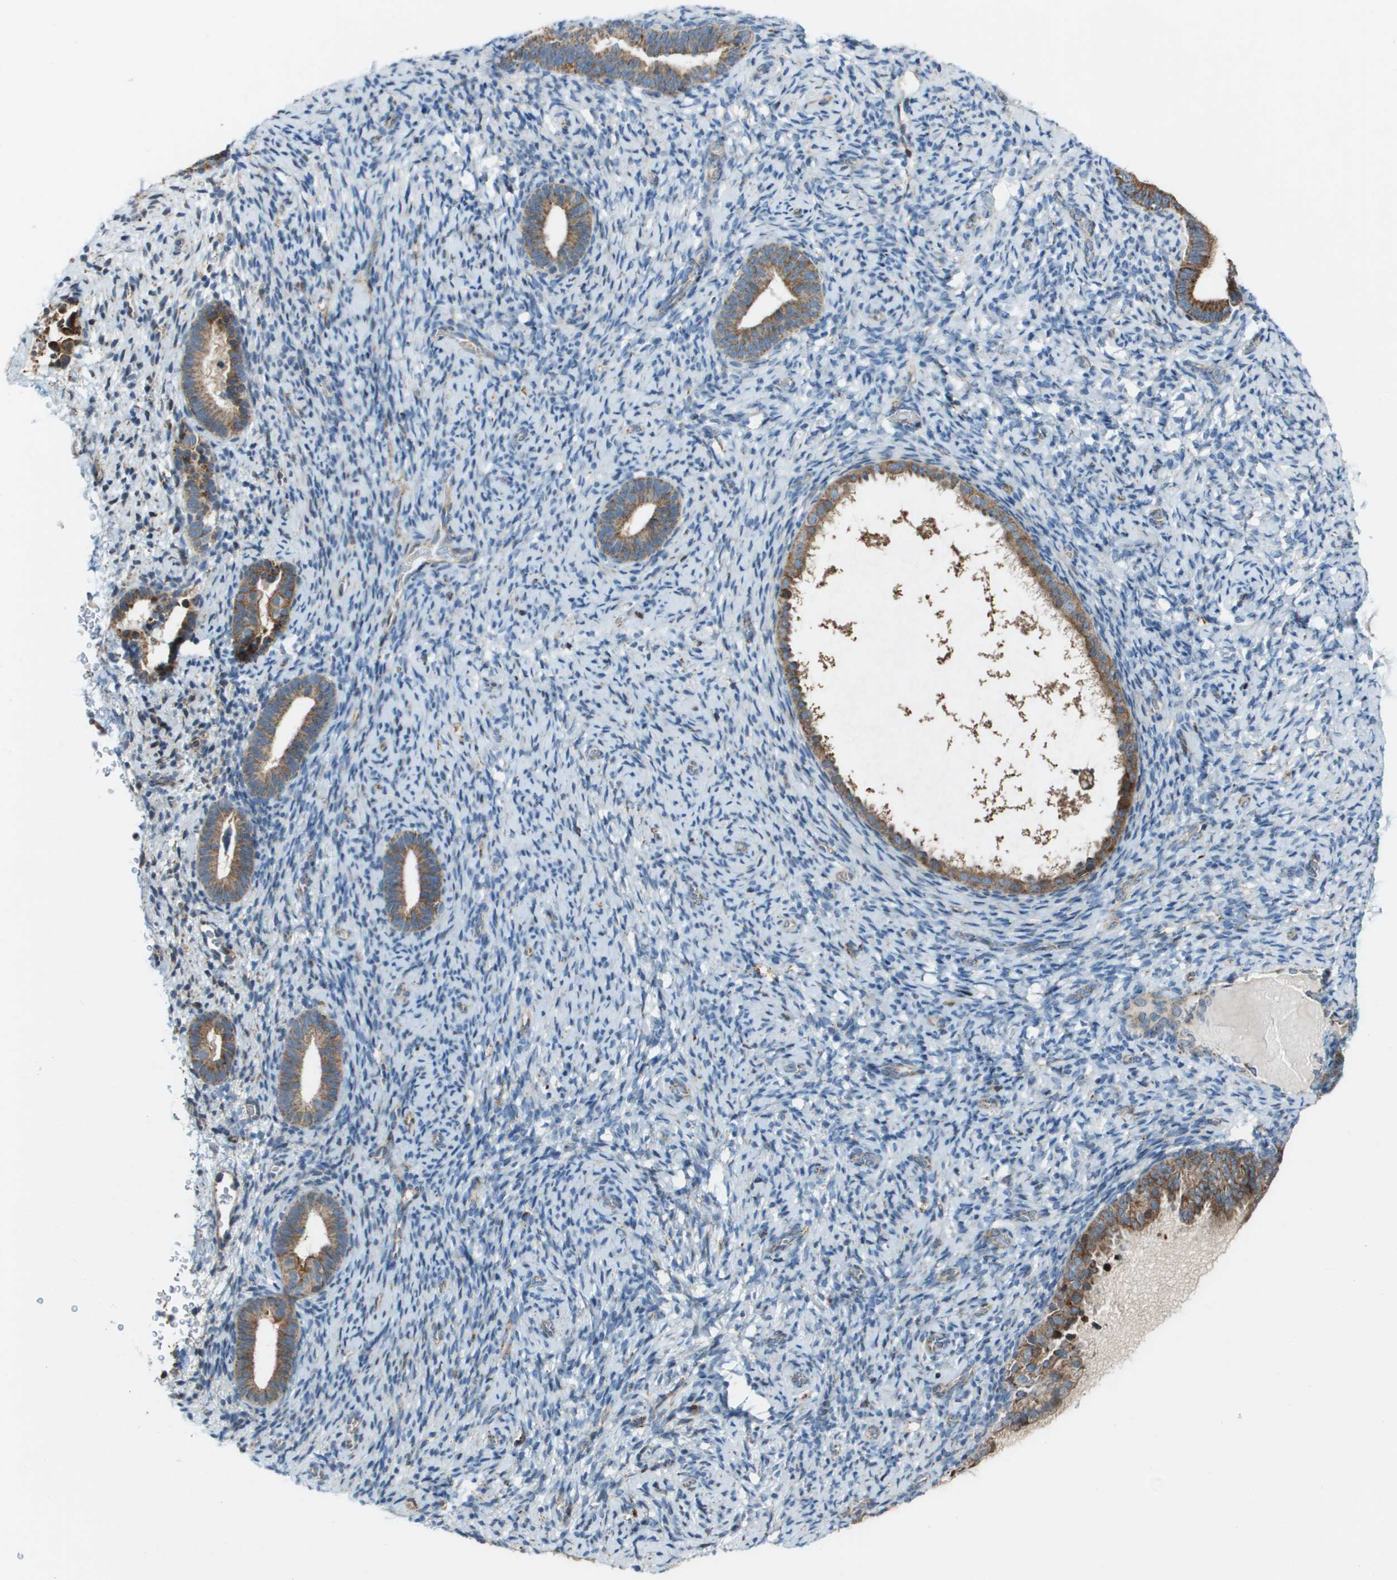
{"staining": {"intensity": "negative", "quantity": "none", "location": "none"}, "tissue": "endometrium", "cell_type": "Cells in endometrial stroma", "image_type": "normal", "snomed": [{"axis": "morphology", "description": "Normal tissue, NOS"}, {"axis": "topography", "description": "Endometrium"}], "caption": "Immunohistochemistry (IHC) image of normal endometrium stained for a protein (brown), which demonstrates no positivity in cells in endometrial stroma.", "gene": "MGAT3", "patient": {"sex": "female", "age": 51}}